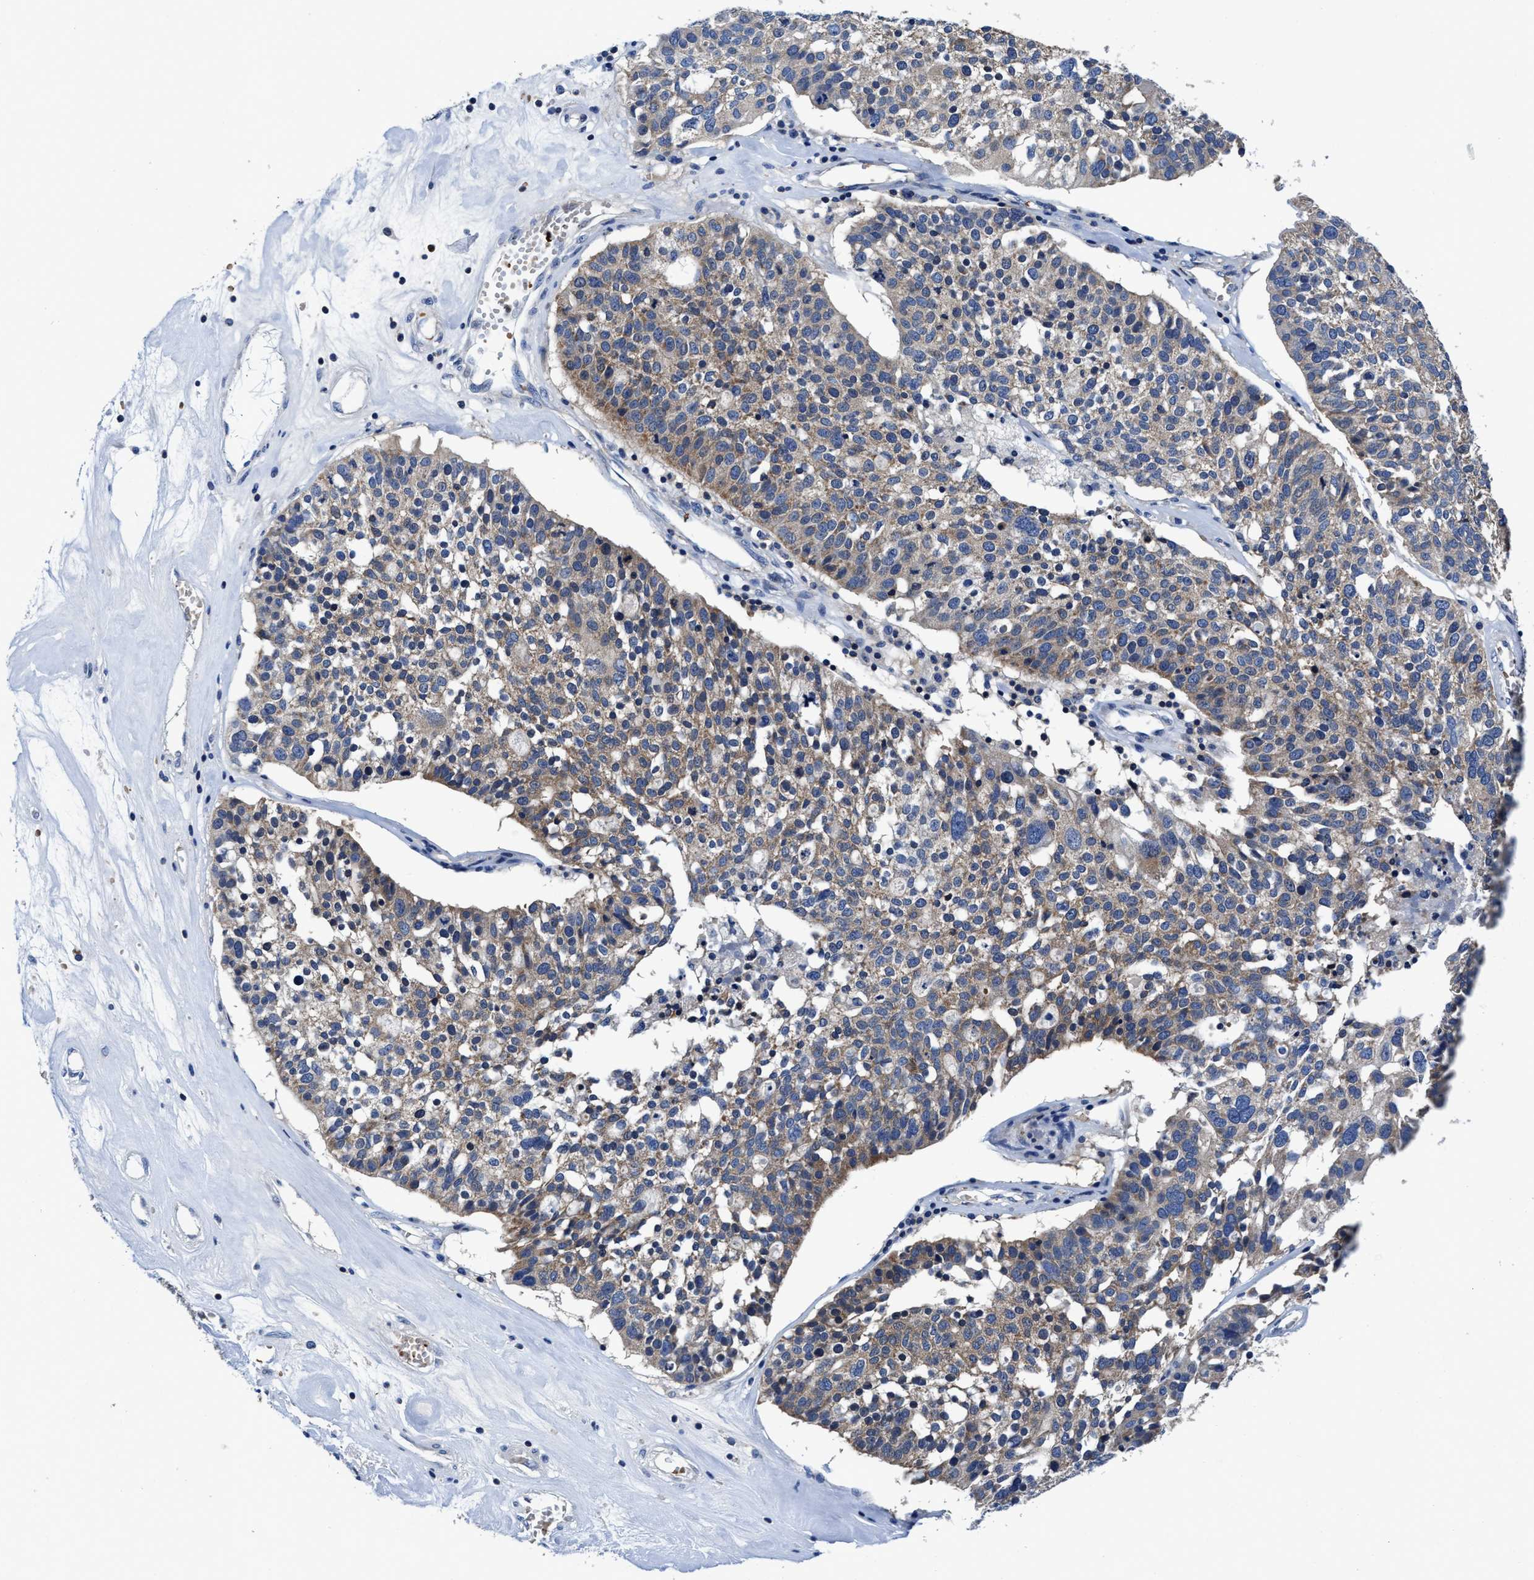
{"staining": {"intensity": "weak", "quantity": ">75%", "location": "cytoplasmic/membranous"}, "tissue": "ovarian cancer", "cell_type": "Tumor cells", "image_type": "cancer", "snomed": [{"axis": "morphology", "description": "Cystadenocarcinoma, serous, NOS"}, {"axis": "topography", "description": "Ovary"}], "caption": "IHC histopathology image of human ovarian cancer stained for a protein (brown), which displays low levels of weak cytoplasmic/membranous staining in approximately >75% of tumor cells.", "gene": "PHLPP1", "patient": {"sex": "female", "age": 59}}